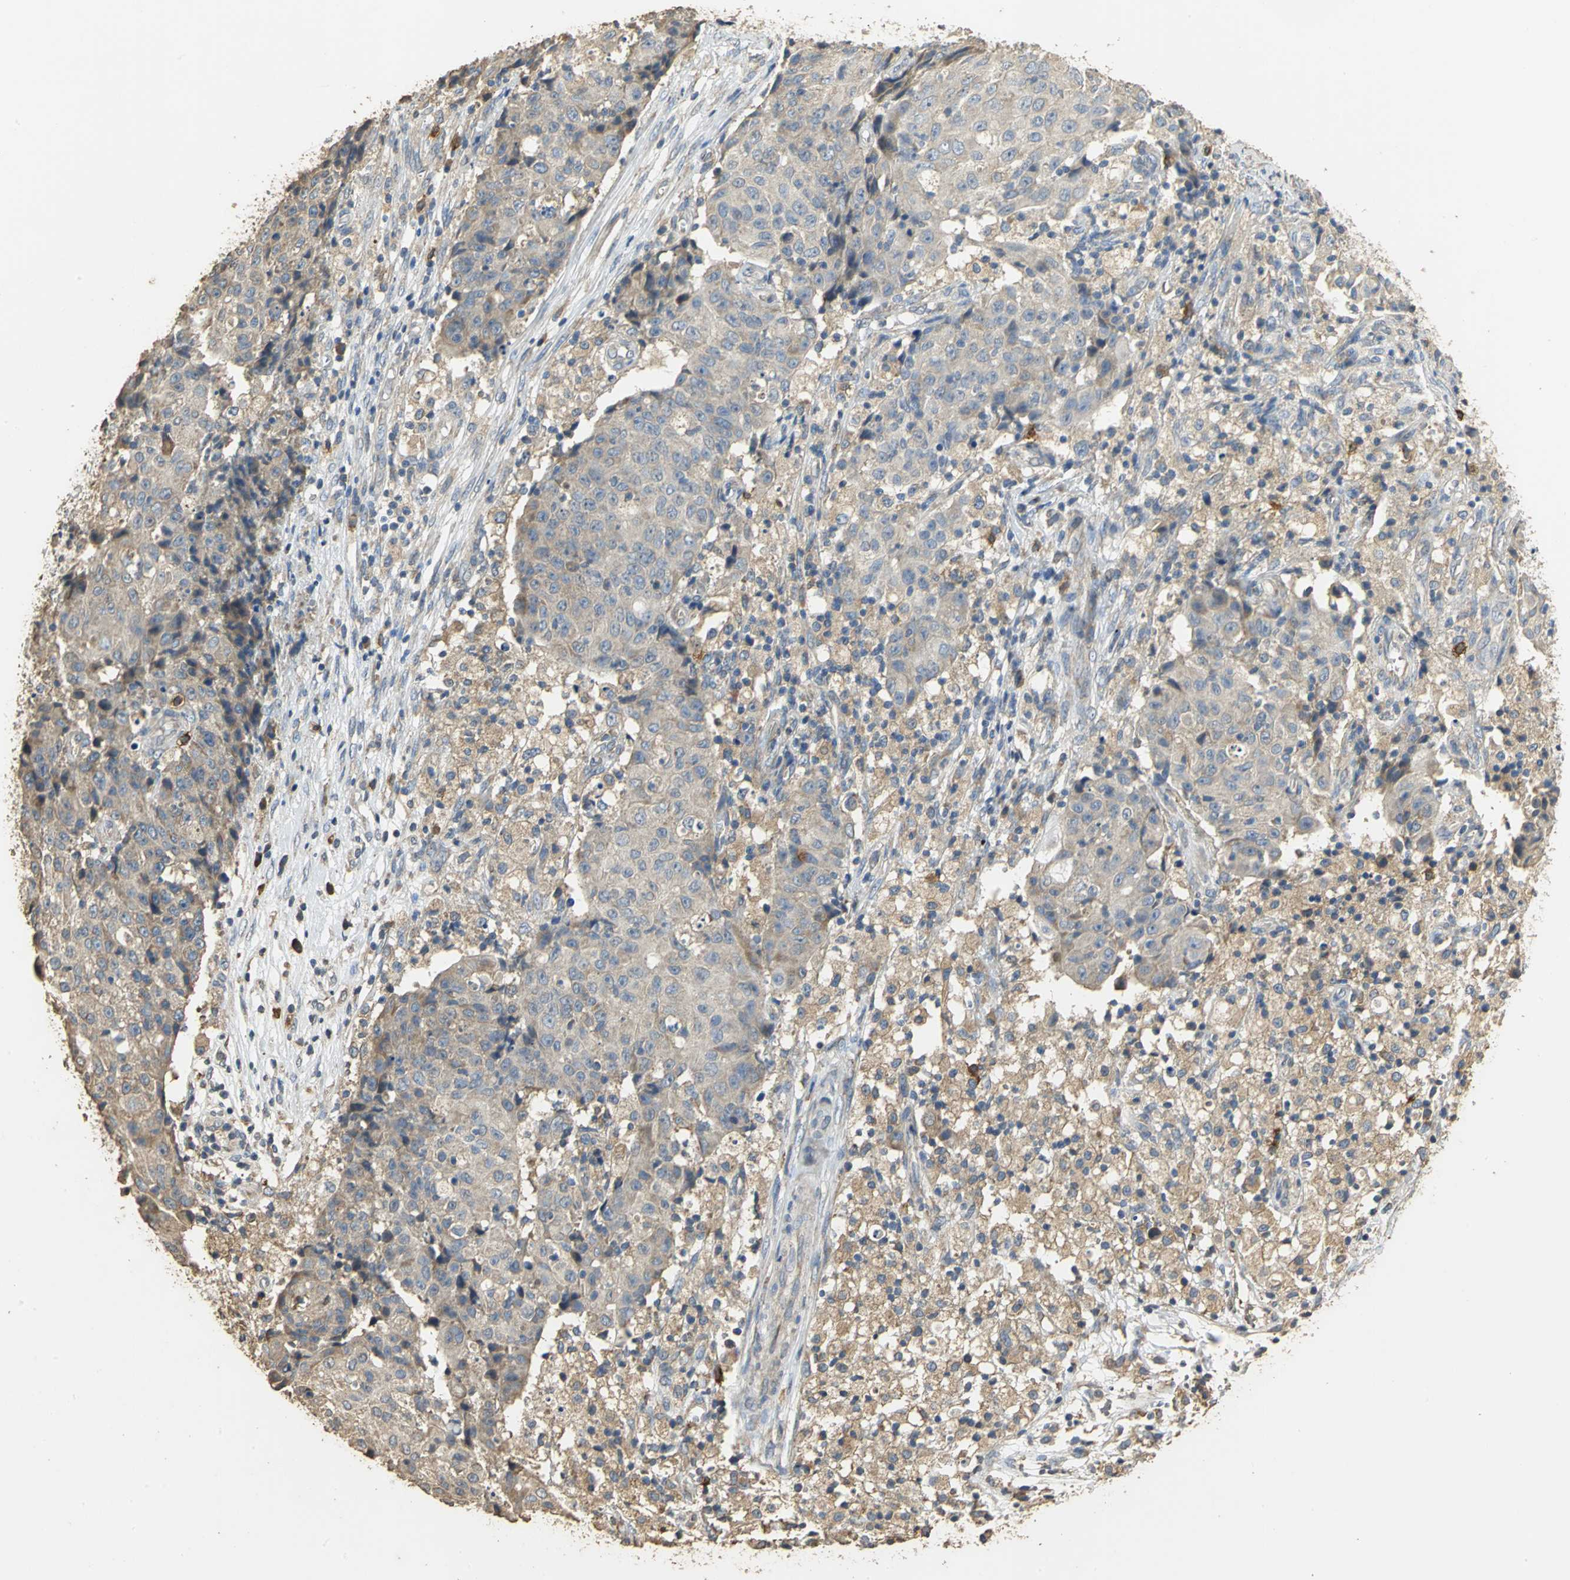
{"staining": {"intensity": "weak", "quantity": ">75%", "location": "cytoplasmic/membranous"}, "tissue": "ovarian cancer", "cell_type": "Tumor cells", "image_type": "cancer", "snomed": [{"axis": "morphology", "description": "Carcinoma, endometroid"}, {"axis": "topography", "description": "Ovary"}], "caption": "This is a micrograph of immunohistochemistry staining of ovarian cancer (endometroid carcinoma), which shows weak staining in the cytoplasmic/membranous of tumor cells.", "gene": "ACSL4", "patient": {"sex": "female", "age": 42}}